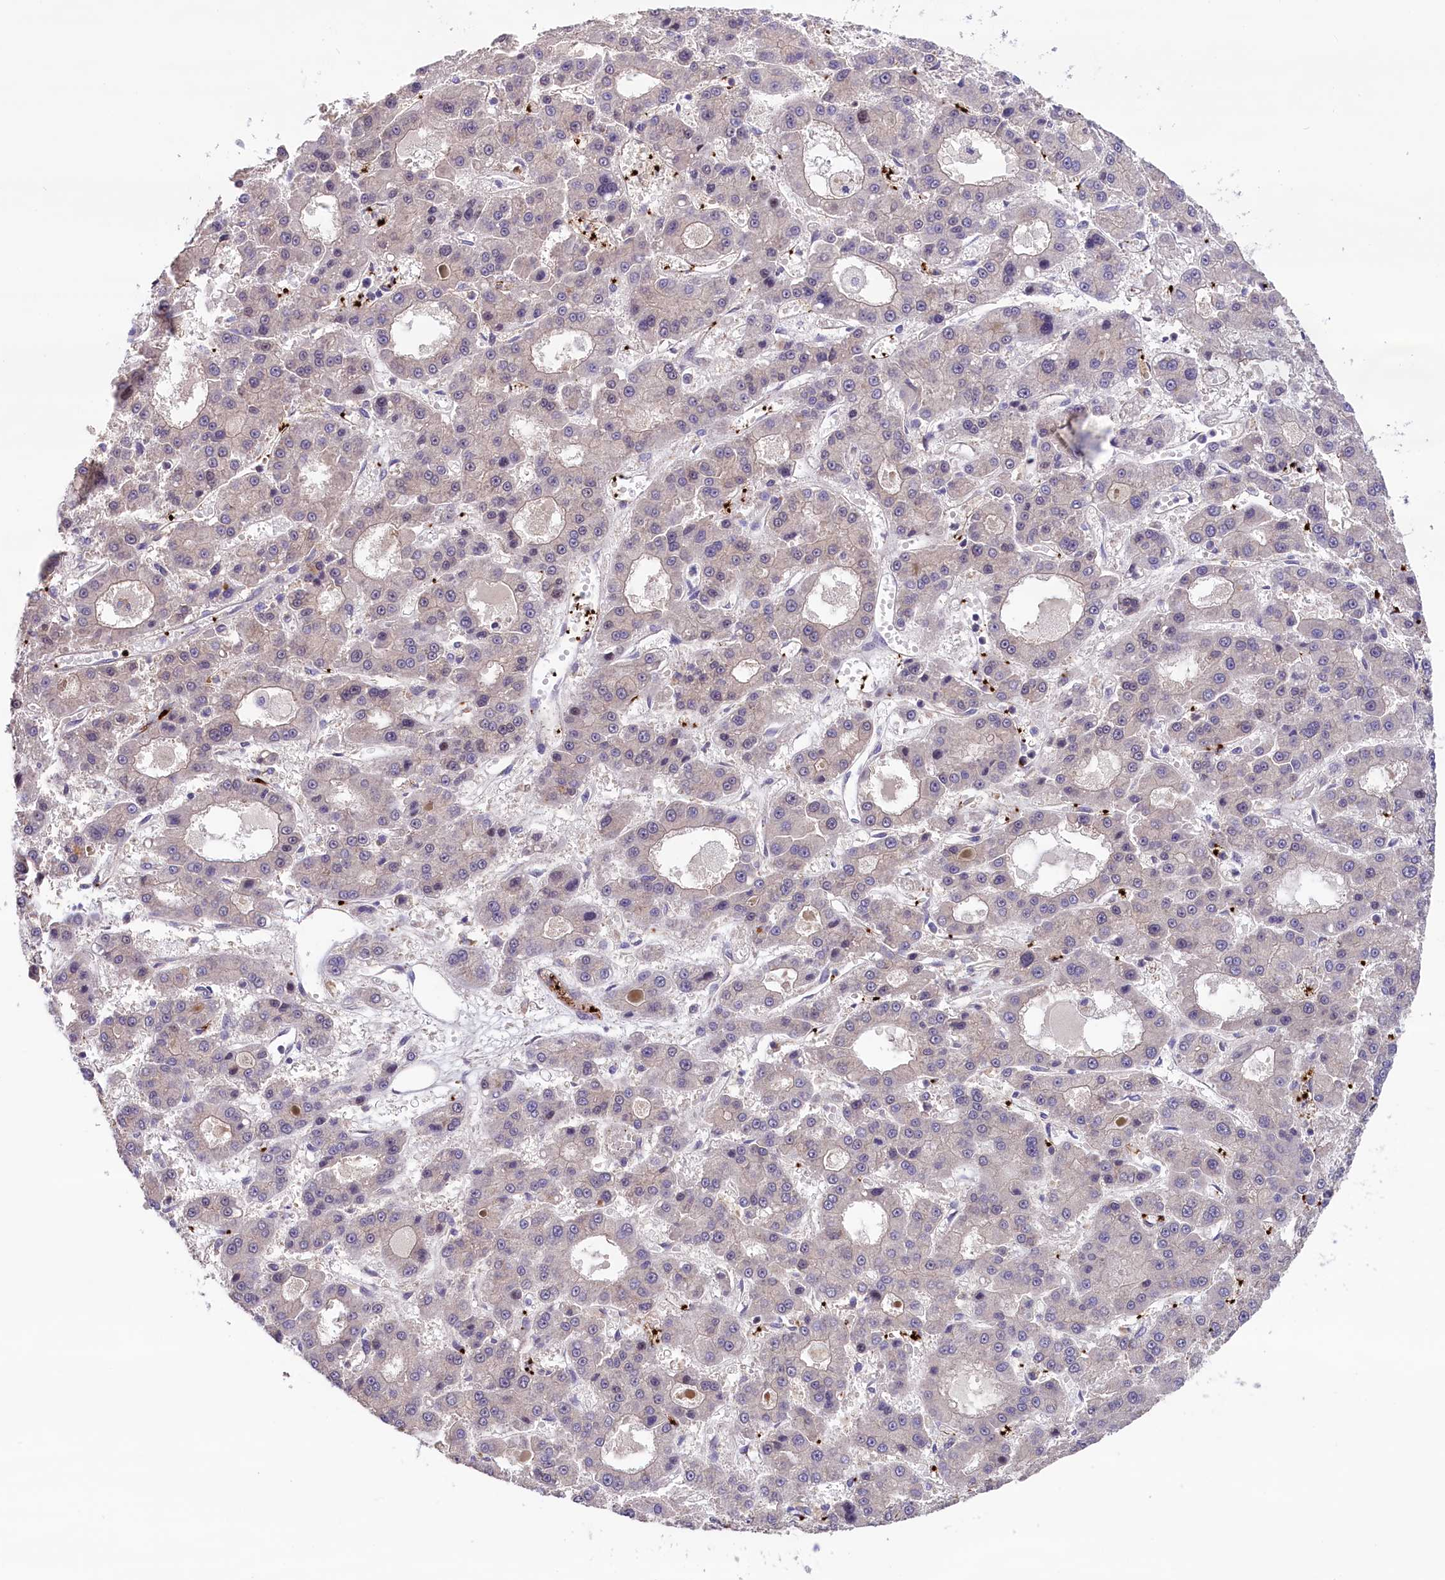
{"staining": {"intensity": "negative", "quantity": "none", "location": "none"}, "tissue": "liver cancer", "cell_type": "Tumor cells", "image_type": "cancer", "snomed": [{"axis": "morphology", "description": "Carcinoma, Hepatocellular, NOS"}, {"axis": "topography", "description": "Liver"}], "caption": "Liver cancer (hepatocellular carcinoma) was stained to show a protein in brown. There is no significant expression in tumor cells.", "gene": "HEATR3", "patient": {"sex": "male", "age": 70}}